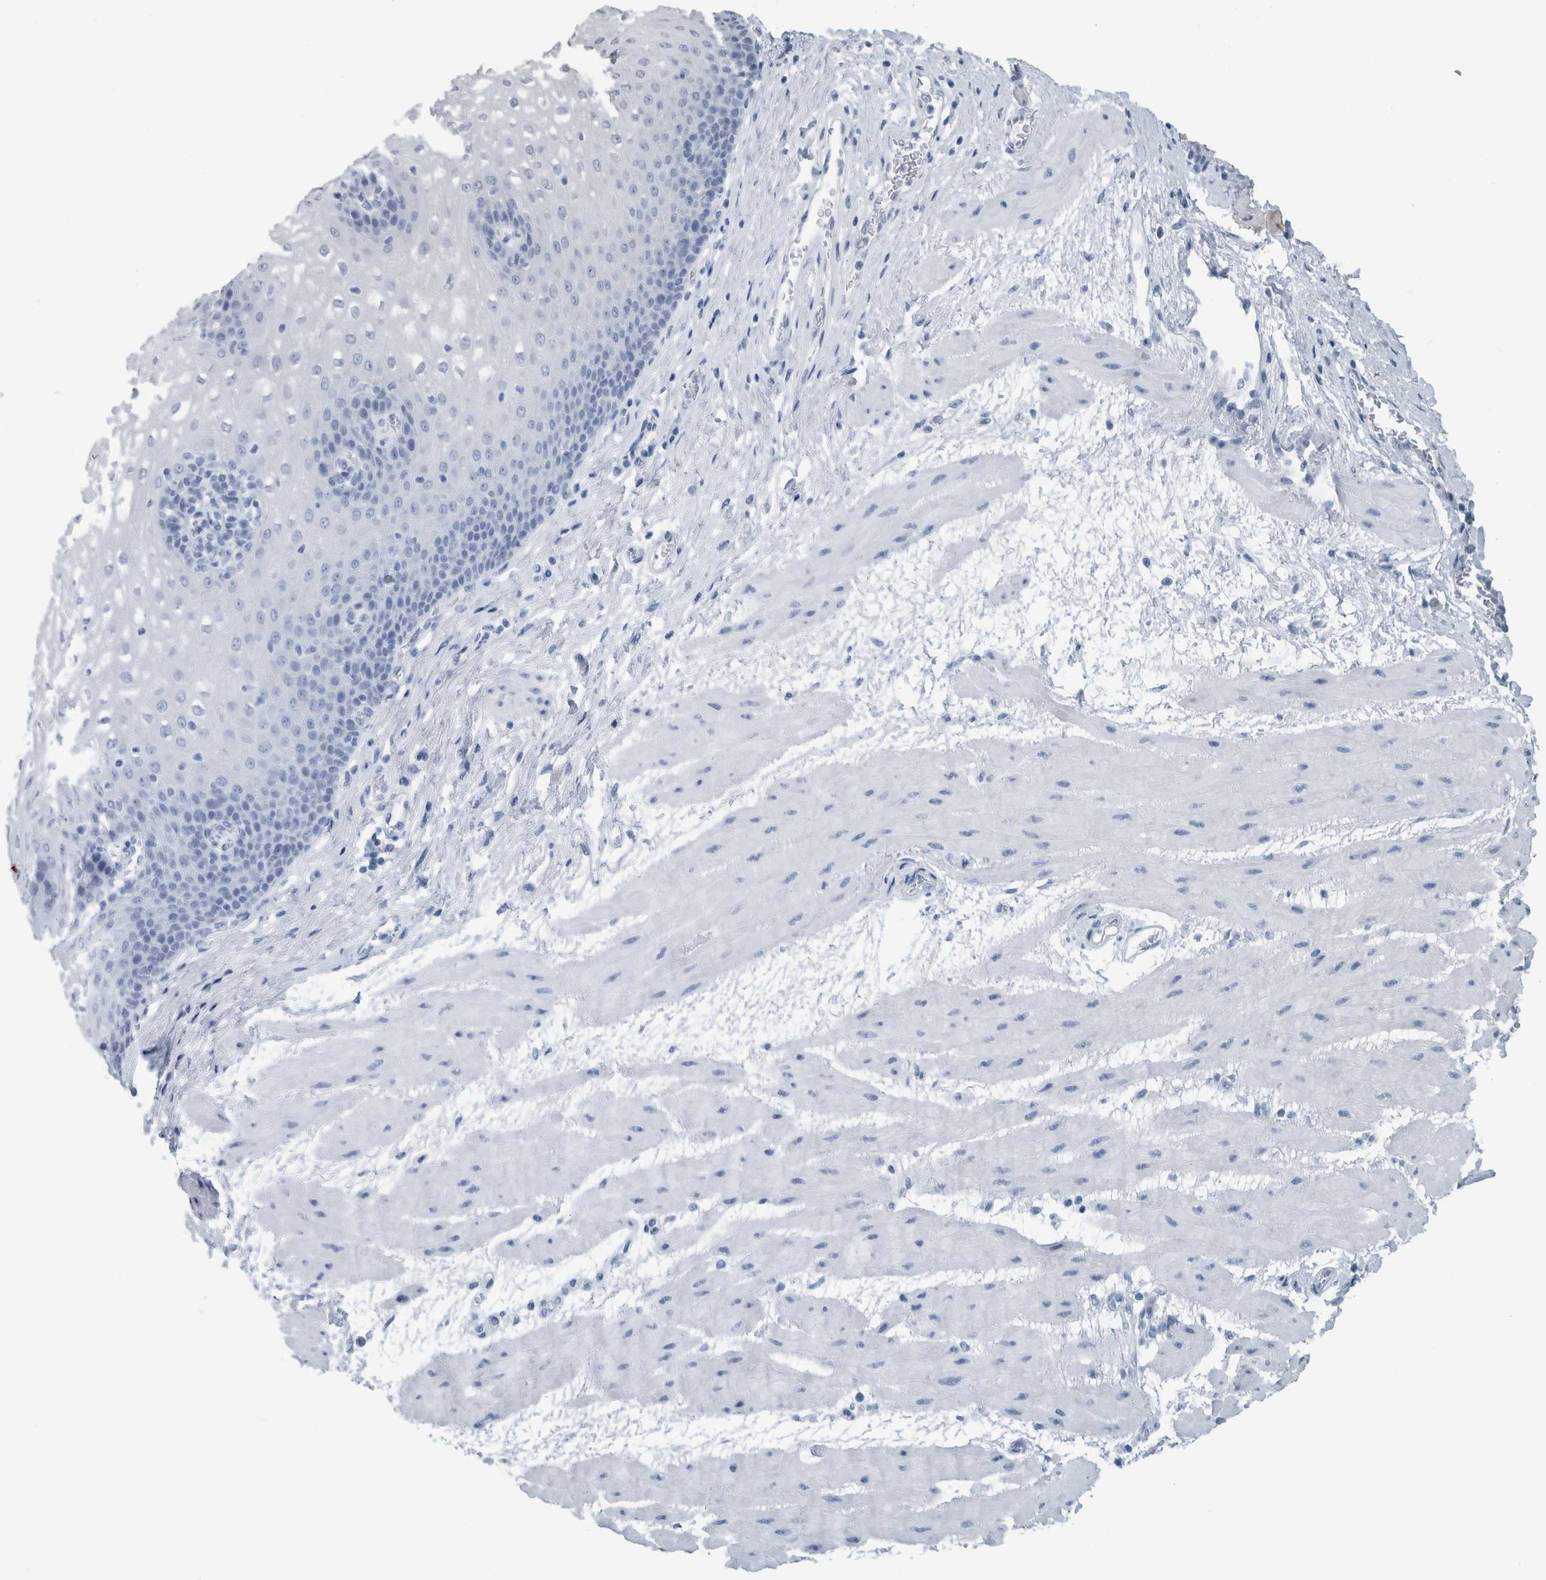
{"staining": {"intensity": "negative", "quantity": "none", "location": "none"}, "tissue": "esophagus", "cell_type": "Squamous epithelial cells", "image_type": "normal", "snomed": [{"axis": "morphology", "description": "Normal tissue, NOS"}, {"axis": "topography", "description": "Esophagus"}], "caption": "IHC photomicrograph of benign esophagus: human esophagus stained with DAB (3,3'-diaminobenzidine) exhibits no significant protein expression in squamous epithelial cells.", "gene": "MYO1E", "patient": {"sex": "male", "age": 48}}